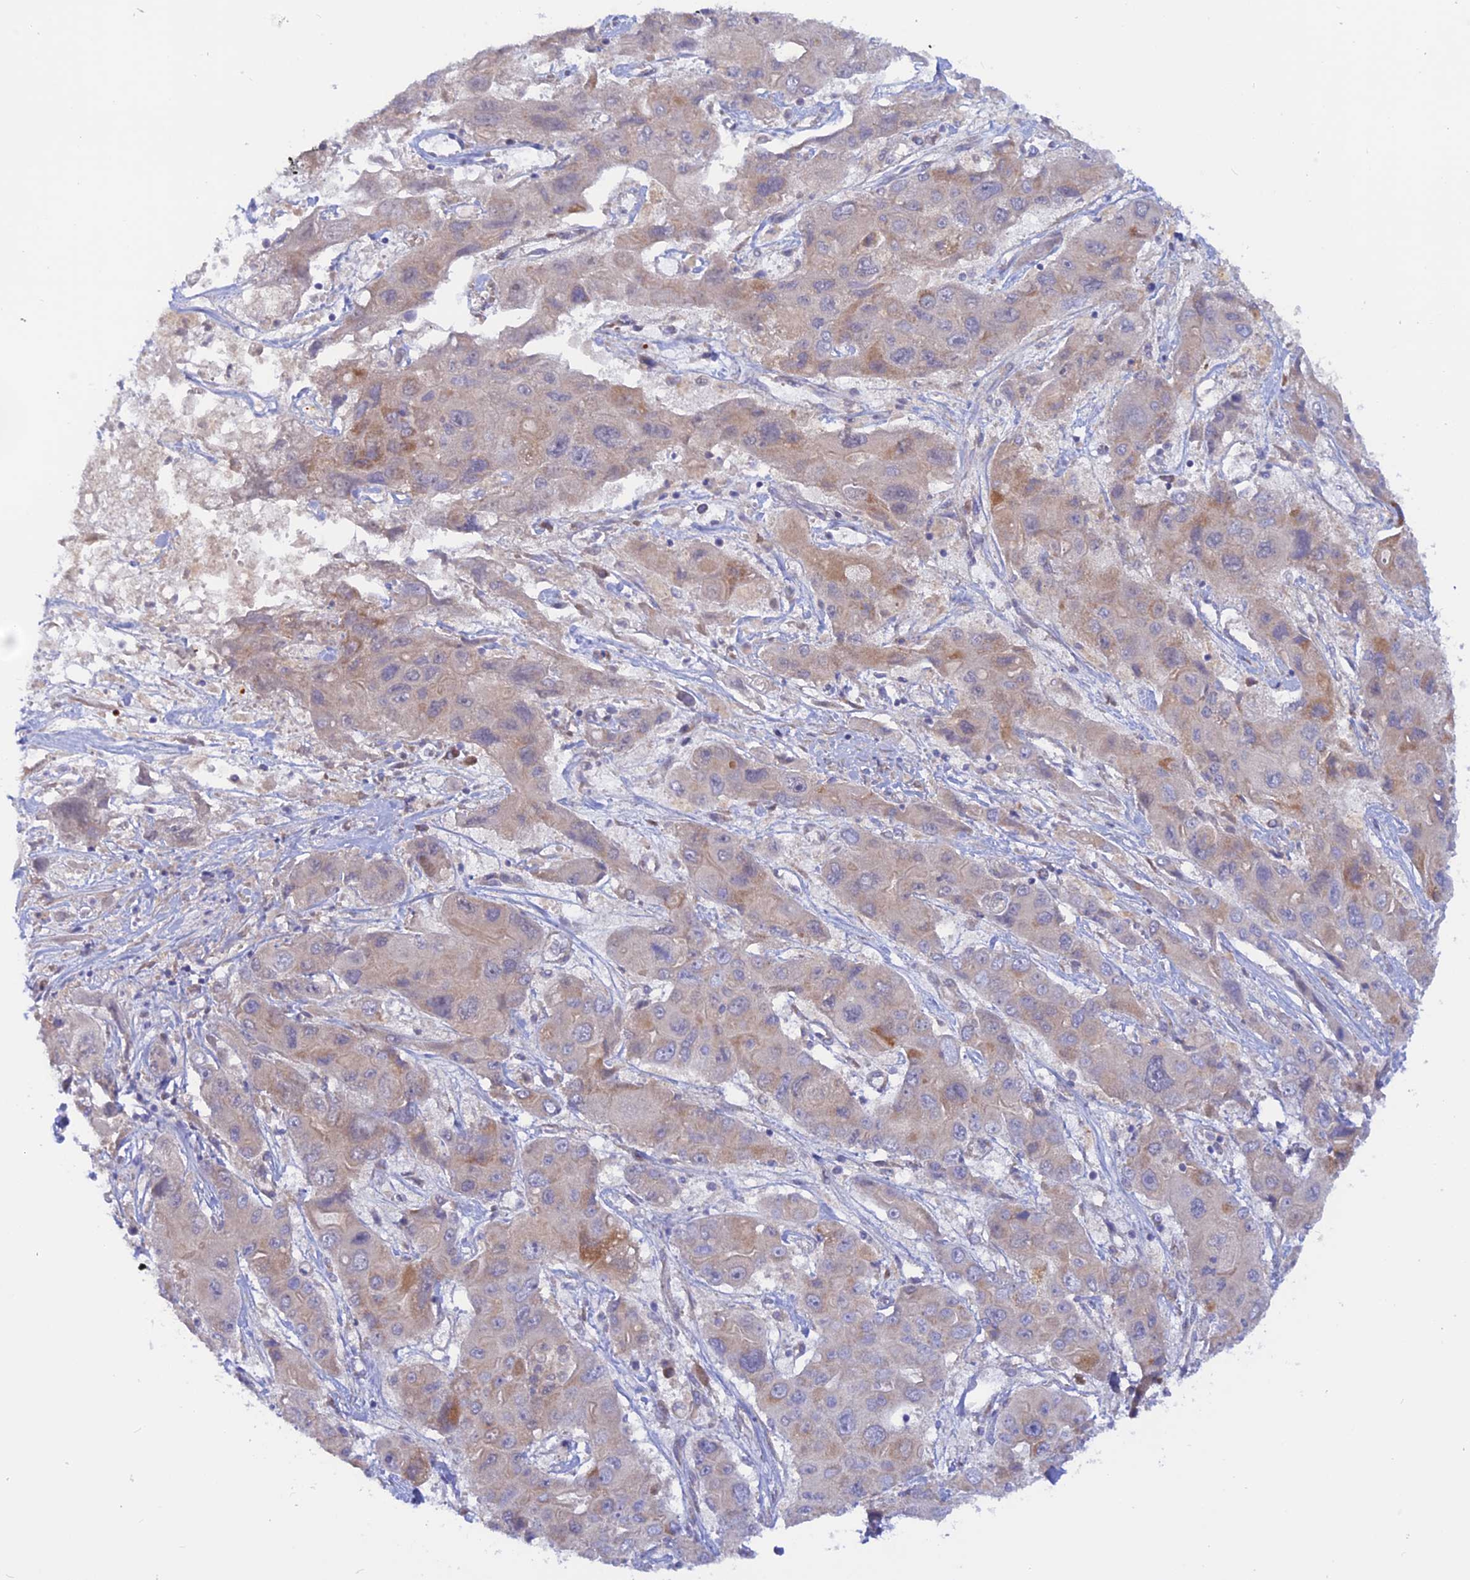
{"staining": {"intensity": "moderate", "quantity": "<25%", "location": "cytoplasmic/membranous"}, "tissue": "liver cancer", "cell_type": "Tumor cells", "image_type": "cancer", "snomed": [{"axis": "morphology", "description": "Cholangiocarcinoma"}, {"axis": "topography", "description": "Liver"}], "caption": "Moderate cytoplasmic/membranous staining for a protein is seen in approximately <25% of tumor cells of liver cancer (cholangiocarcinoma) using immunohistochemistry.", "gene": "HYCC1", "patient": {"sex": "male", "age": 67}}